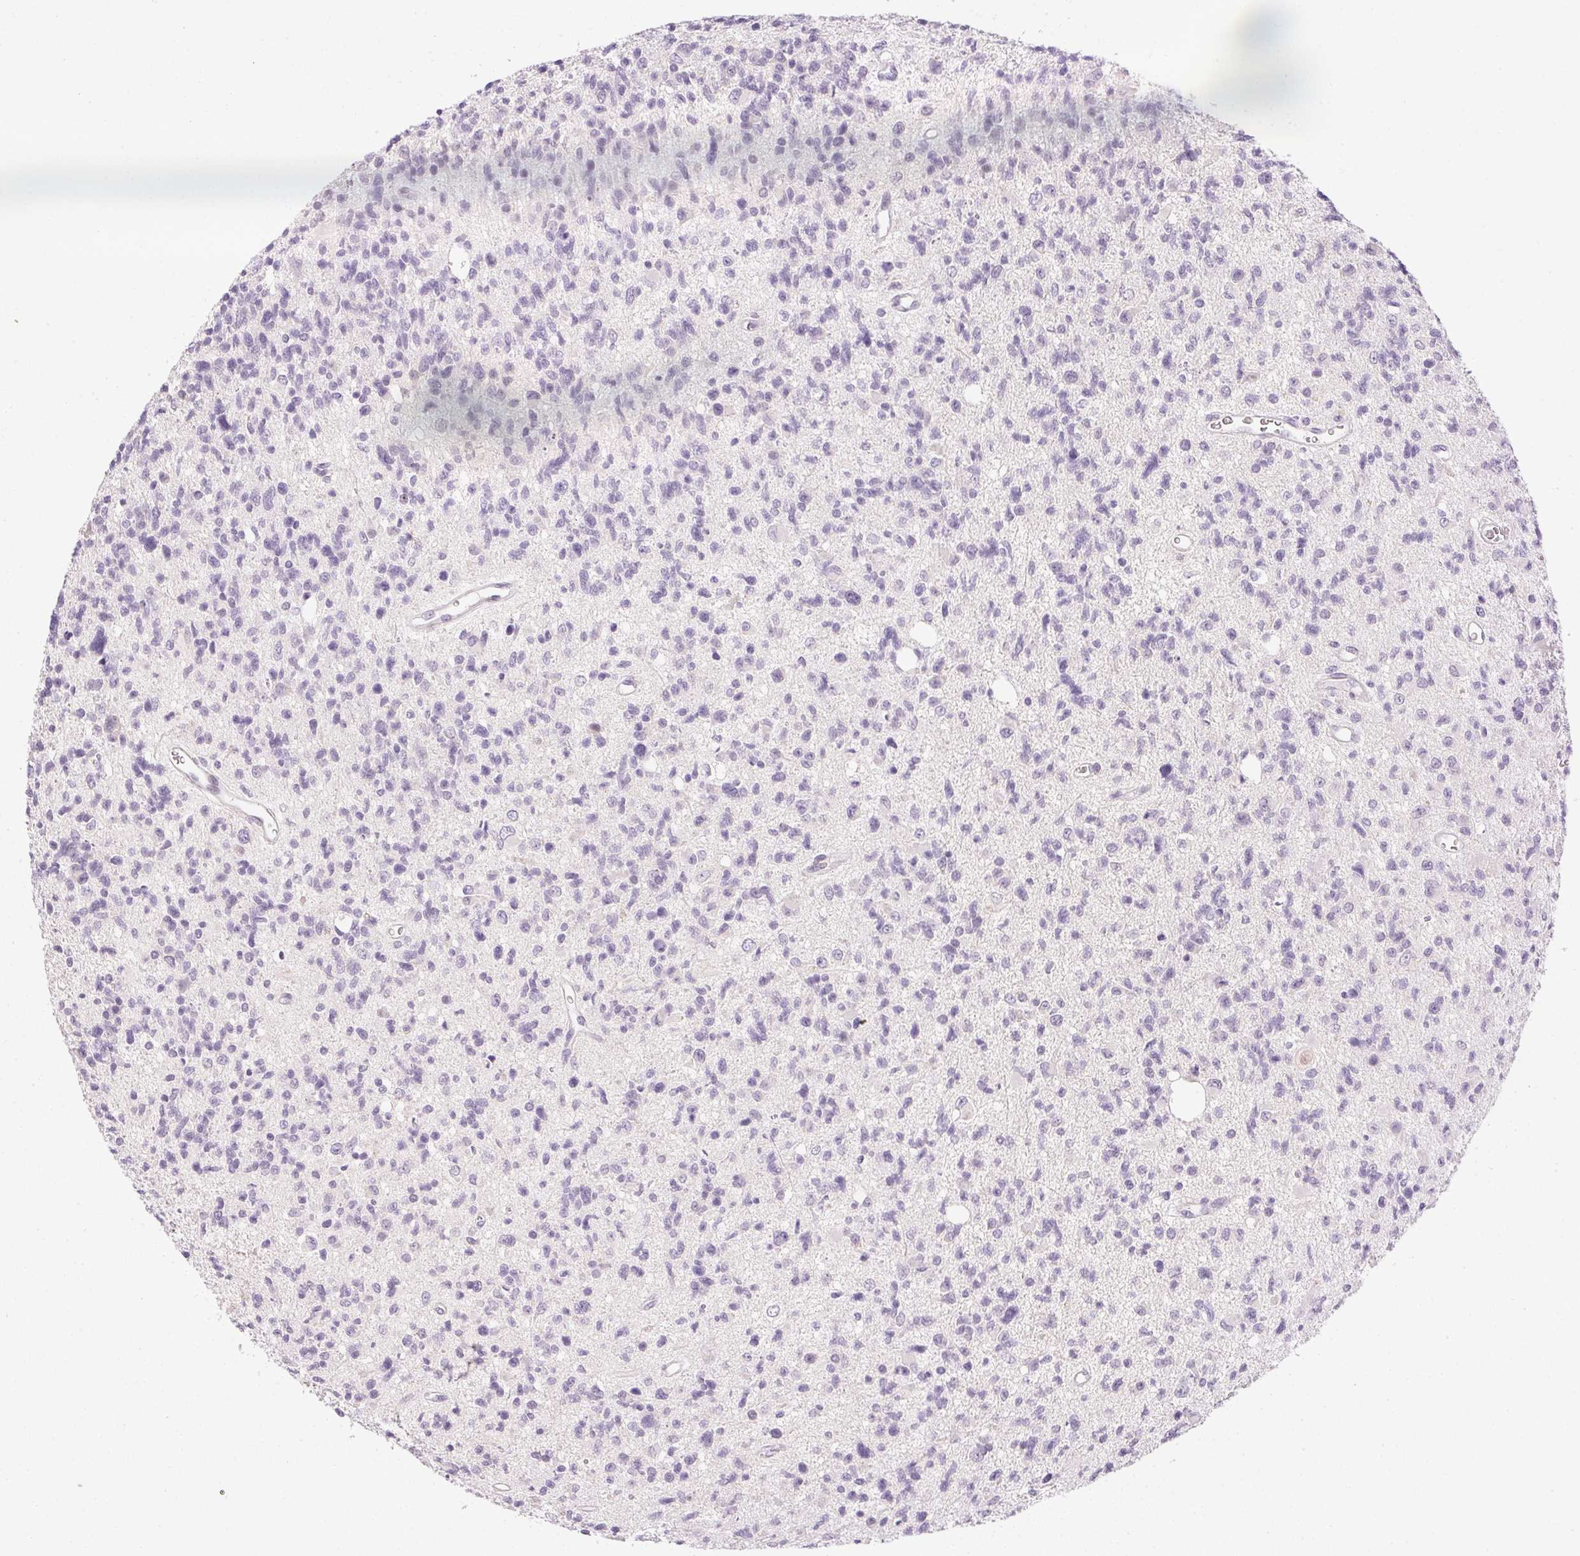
{"staining": {"intensity": "negative", "quantity": "none", "location": "none"}, "tissue": "glioma", "cell_type": "Tumor cells", "image_type": "cancer", "snomed": [{"axis": "morphology", "description": "Glioma, malignant, High grade"}, {"axis": "topography", "description": "Brain"}], "caption": "There is no significant staining in tumor cells of glioma. (DAB (3,3'-diaminobenzidine) IHC visualized using brightfield microscopy, high magnification).", "gene": "GSDMC", "patient": {"sex": "male", "age": 29}}